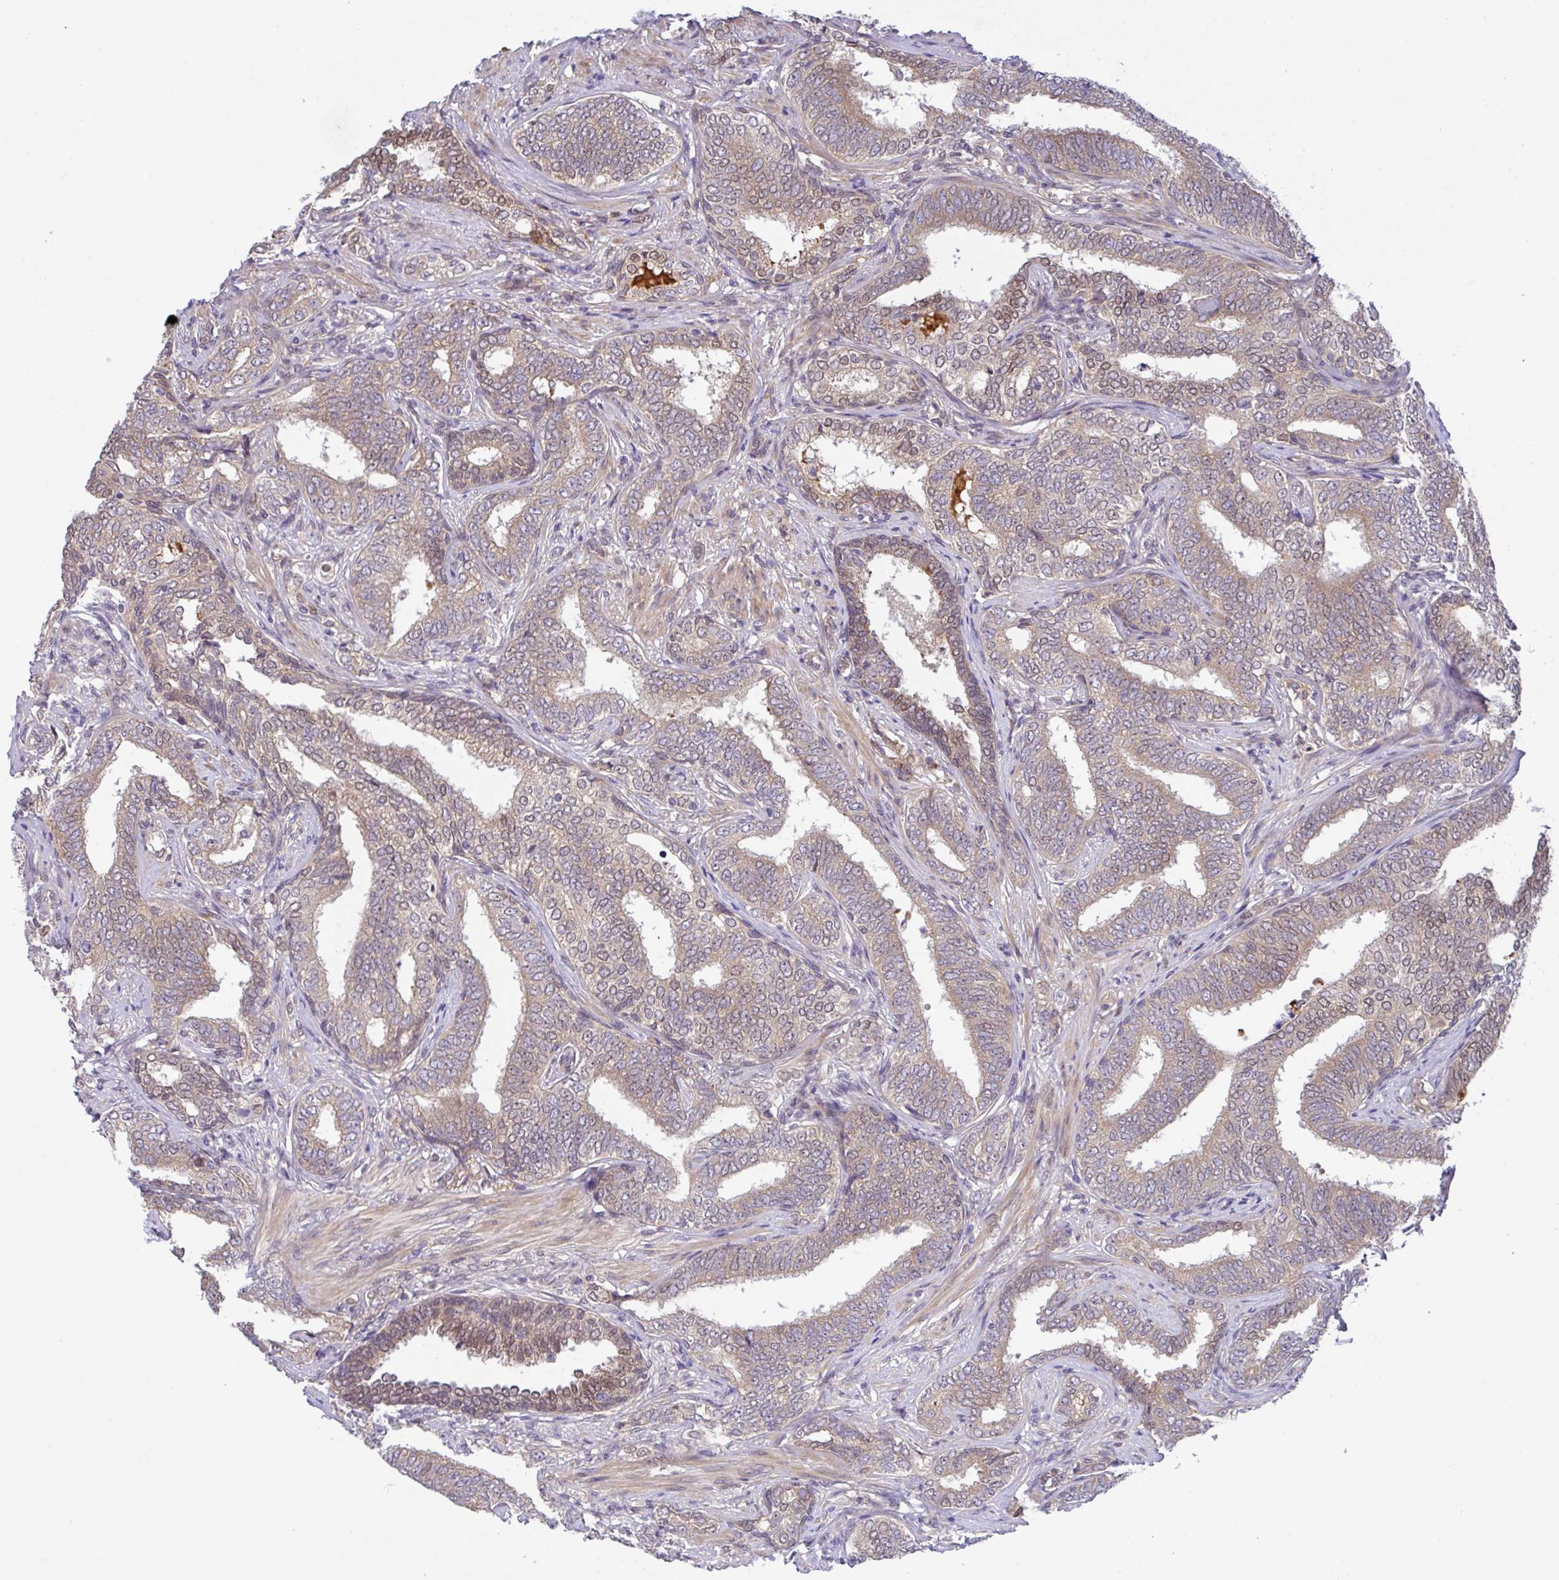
{"staining": {"intensity": "weak", "quantity": ">75%", "location": "cytoplasmic/membranous"}, "tissue": "prostate cancer", "cell_type": "Tumor cells", "image_type": "cancer", "snomed": [{"axis": "morphology", "description": "Adenocarcinoma, High grade"}, {"axis": "topography", "description": "Prostate"}], "caption": "Protein expression analysis of human prostate cancer reveals weak cytoplasmic/membranous staining in approximately >75% of tumor cells. (DAB (3,3'-diaminobenzidine) IHC with brightfield microscopy, high magnification).", "gene": "UBE4A", "patient": {"sex": "male", "age": 72}}